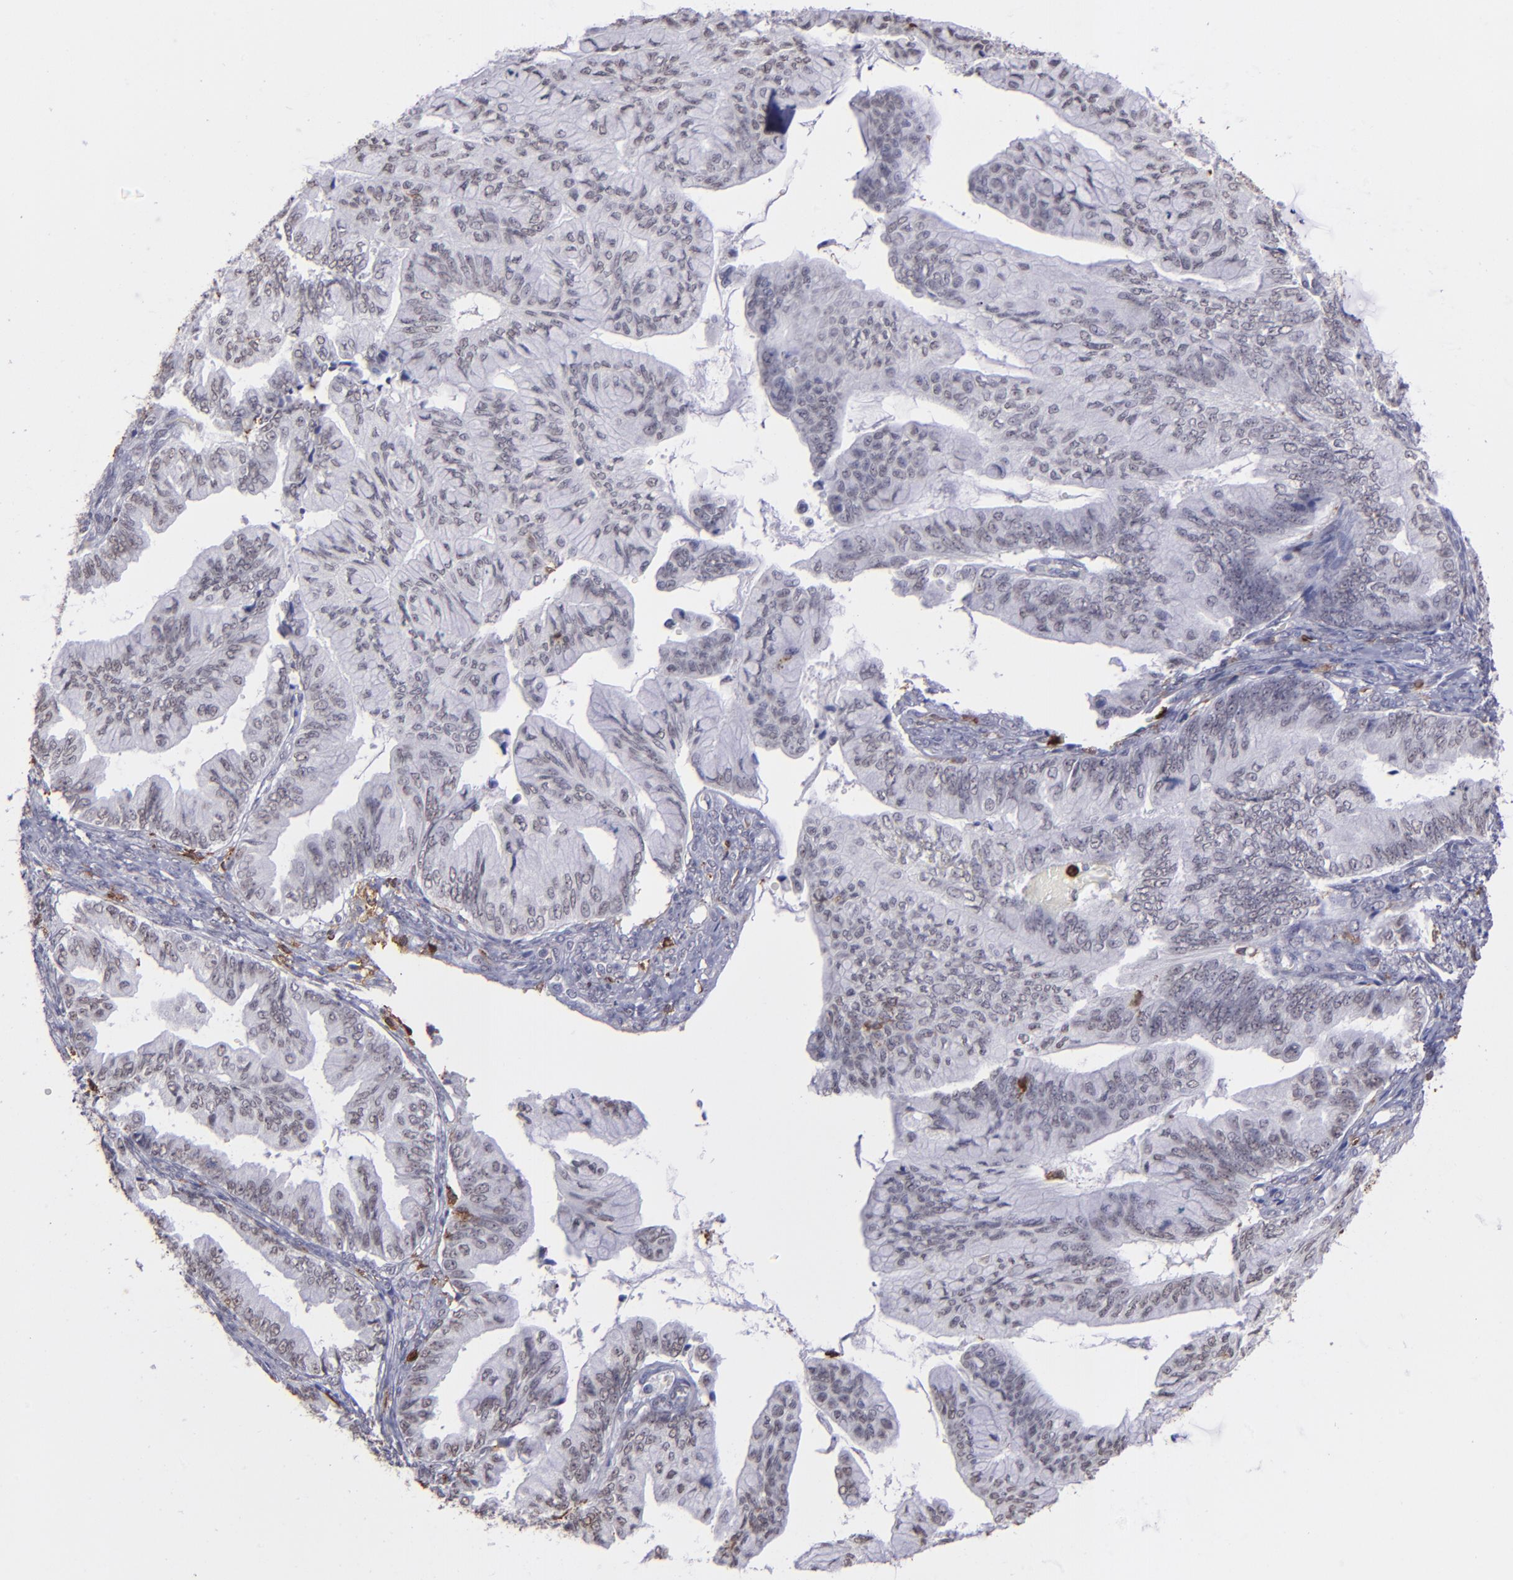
{"staining": {"intensity": "negative", "quantity": "none", "location": "none"}, "tissue": "ovarian cancer", "cell_type": "Tumor cells", "image_type": "cancer", "snomed": [{"axis": "morphology", "description": "Cystadenocarcinoma, mucinous, NOS"}, {"axis": "topography", "description": "Ovary"}], "caption": "Mucinous cystadenocarcinoma (ovarian) was stained to show a protein in brown. There is no significant expression in tumor cells. (DAB (3,3'-diaminobenzidine) immunohistochemistry, high magnification).", "gene": "NCF2", "patient": {"sex": "female", "age": 36}}